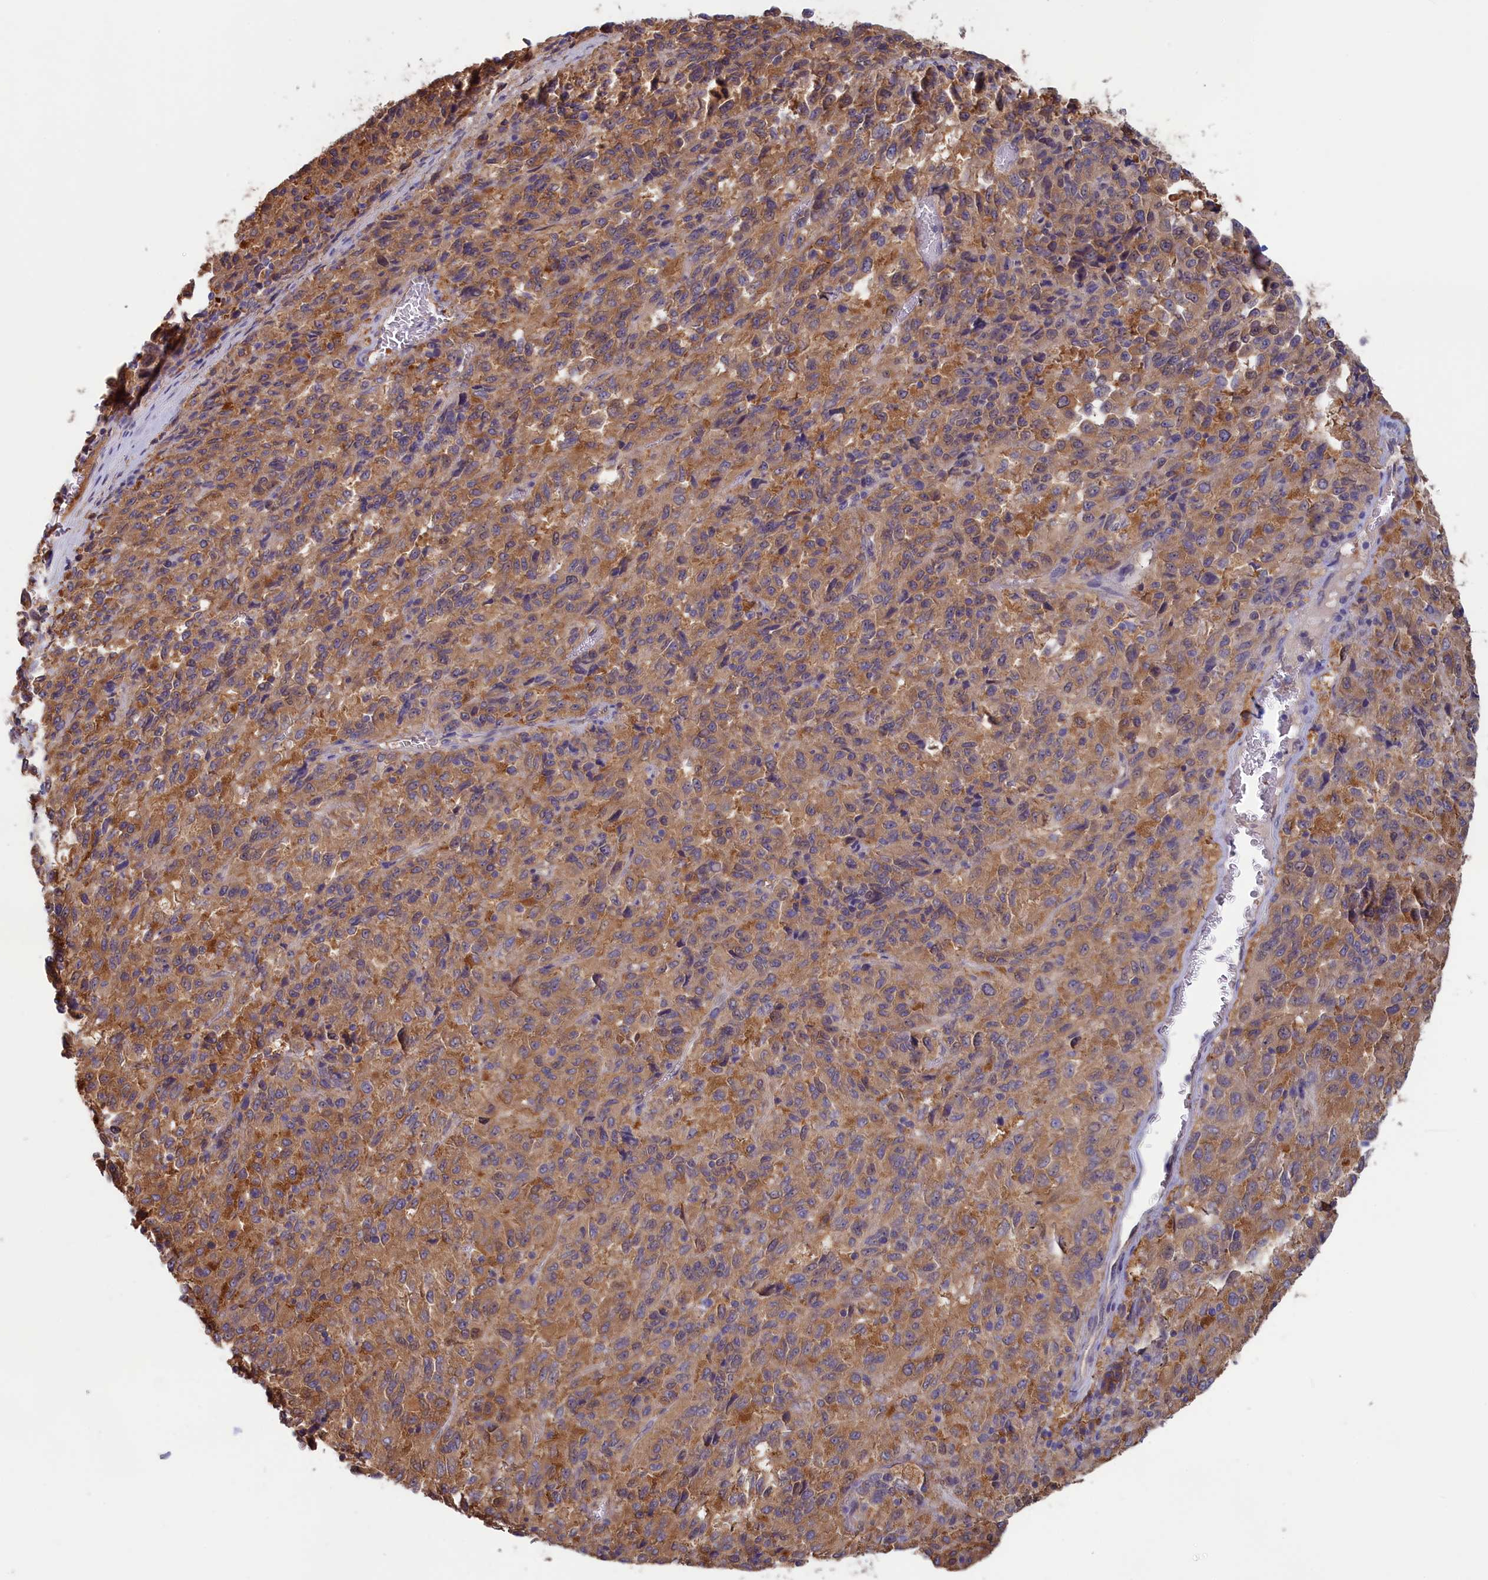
{"staining": {"intensity": "moderate", "quantity": ">75%", "location": "cytoplasmic/membranous"}, "tissue": "melanoma", "cell_type": "Tumor cells", "image_type": "cancer", "snomed": [{"axis": "morphology", "description": "Malignant melanoma, Metastatic site"}, {"axis": "topography", "description": "Lung"}], "caption": "Approximately >75% of tumor cells in malignant melanoma (metastatic site) exhibit moderate cytoplasmic/membranous protein staining as visualized by brown immunohistochemical staining.", "gene": "SYNDIG1L", "patient": {"sex": "male", "age": 64}}